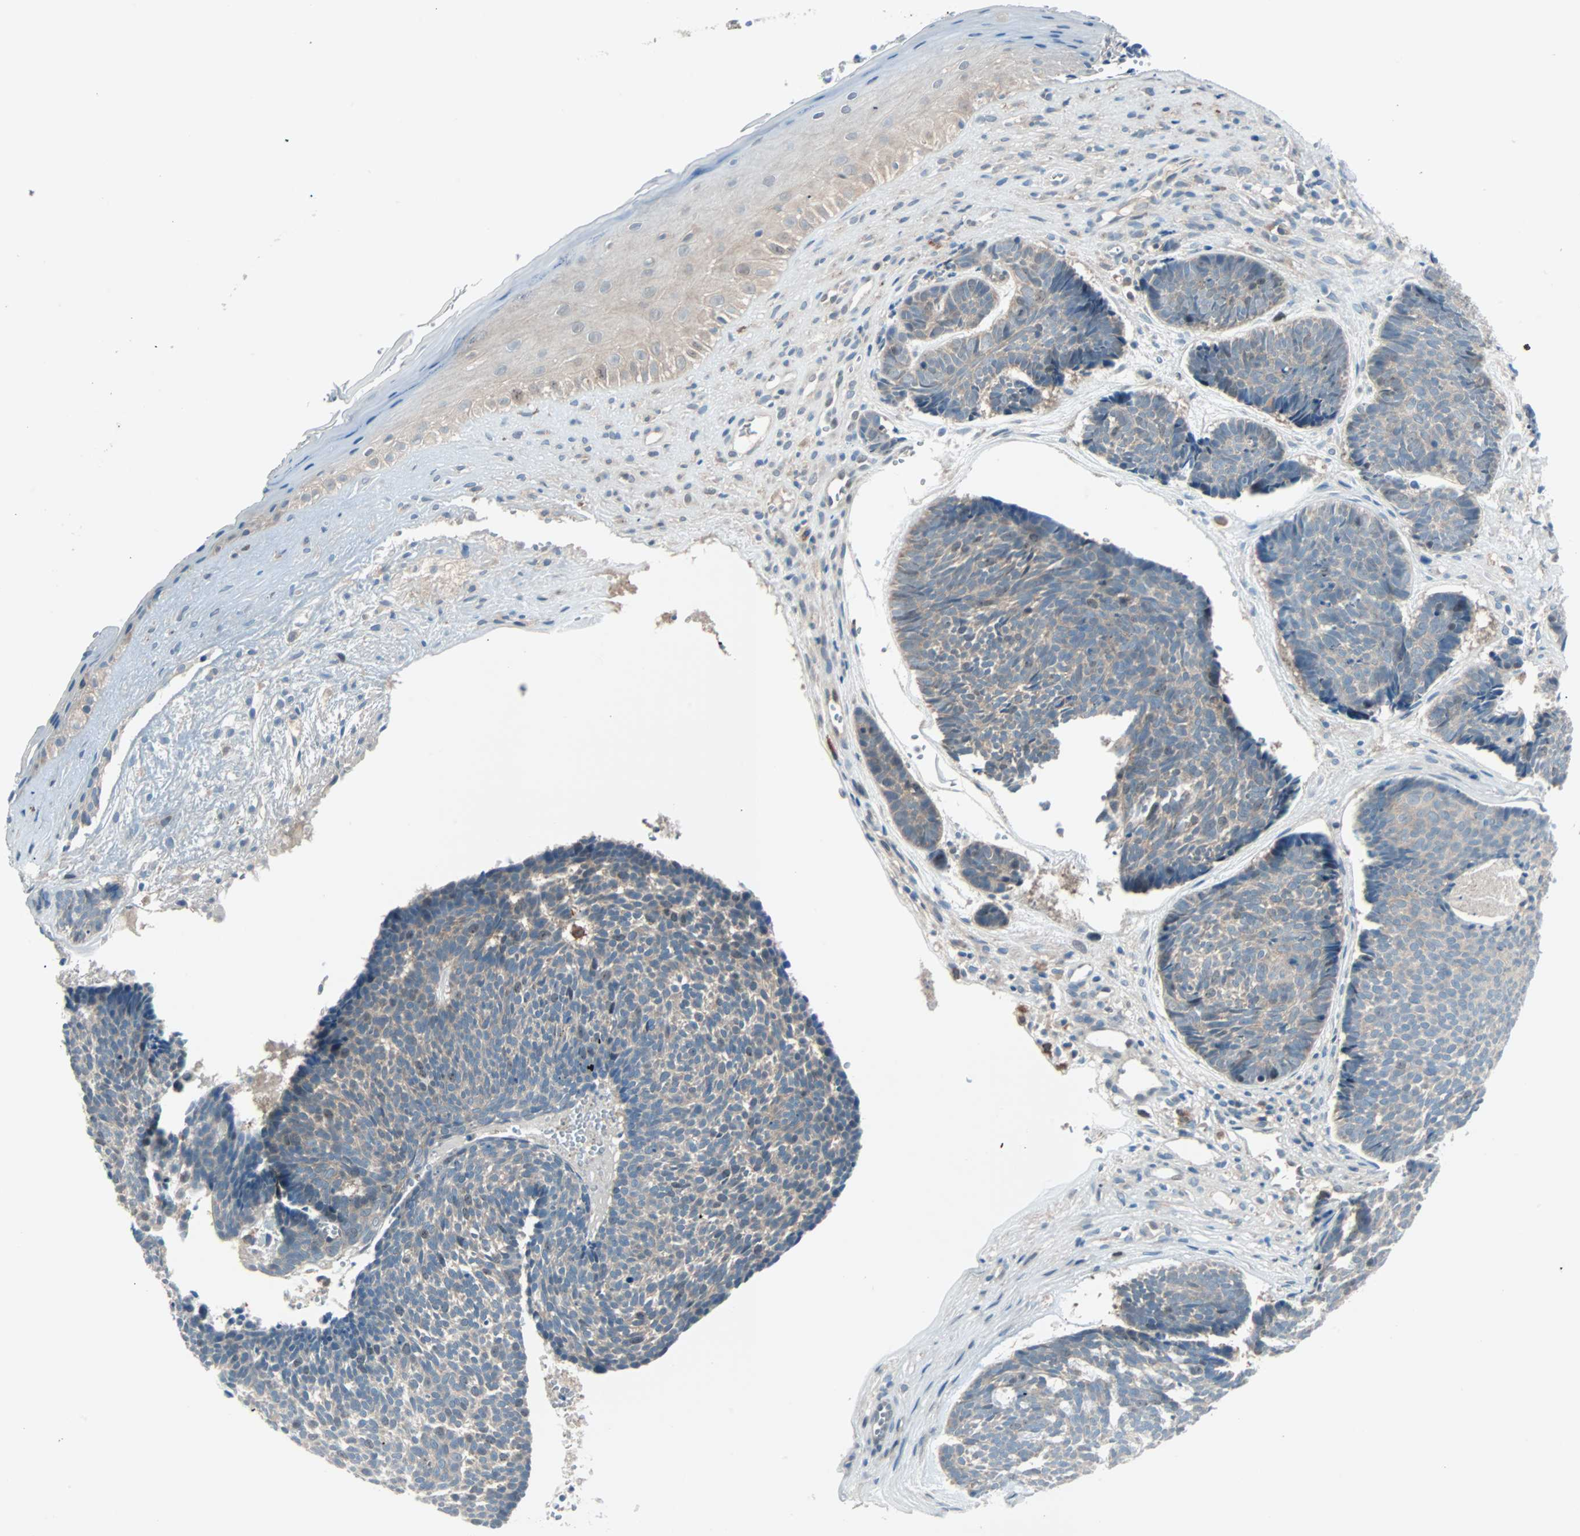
{"staining": {"intensity": "weak", "quantity": "25%-75%", "location": "cytoplasmic/membranous"}, "tissue": "skin cancer", "cell_type": "Tumor cells", "image_type": "cancer", "snomed": [{"axis": "morphology", "description": "Basal cell carcinoma"}, {"axis": "topography", "description": "Skin"}], "caption": "A brown stain highlights weak cytoplasmic/membranous staining of a protein in skin cancer (basal cell carcinoma) tumor cells. The protein of interest is shown in brown color, while the nuclei are stained blue.", "gene": "SMIM8", "patient": {"sex": "male", "age": 84}}